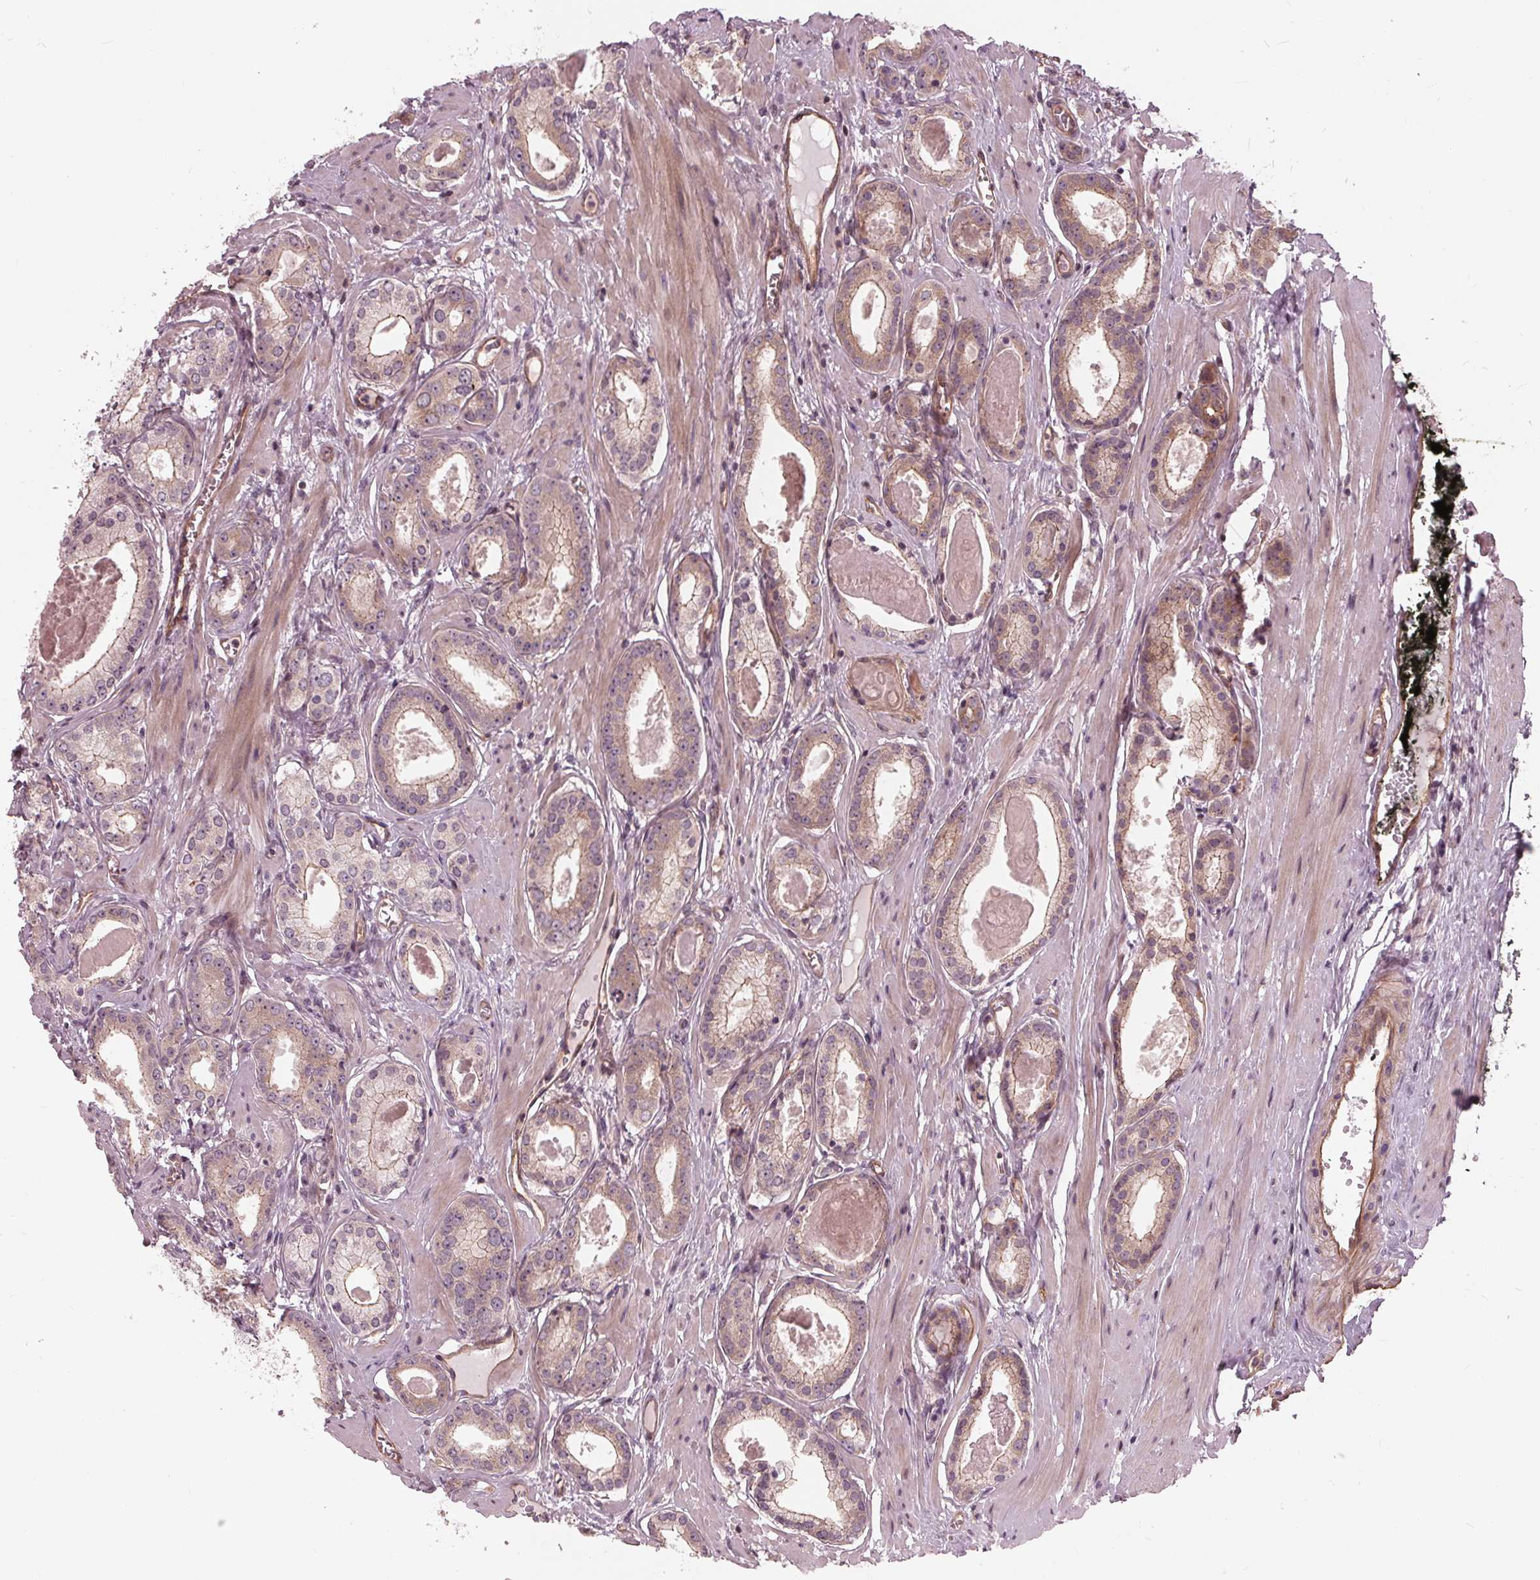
{"staining": {"intensity": "weak", "quantity": "<25%", "location": "cytoplasmic/membranous"}, "tissue": "prostate cancer", "cell_type": "Tumor cells", "image_type": "cancer", "snomed": [{"axis": "morphology", "description": "Adenocarcinoma, NOS"}, {"axis": "morphology", "description": "Adenocarcinoma, Low grade"}, {"axis": "topography", "description": "Prostate"}], "caption": "Immunohistochemistry of human prostate cancer (low-grade adenocarcinoma) reveals no staining in tumor cells.", "gene": "TXNIP", "patient": {"sex": "male", "age": 64}}